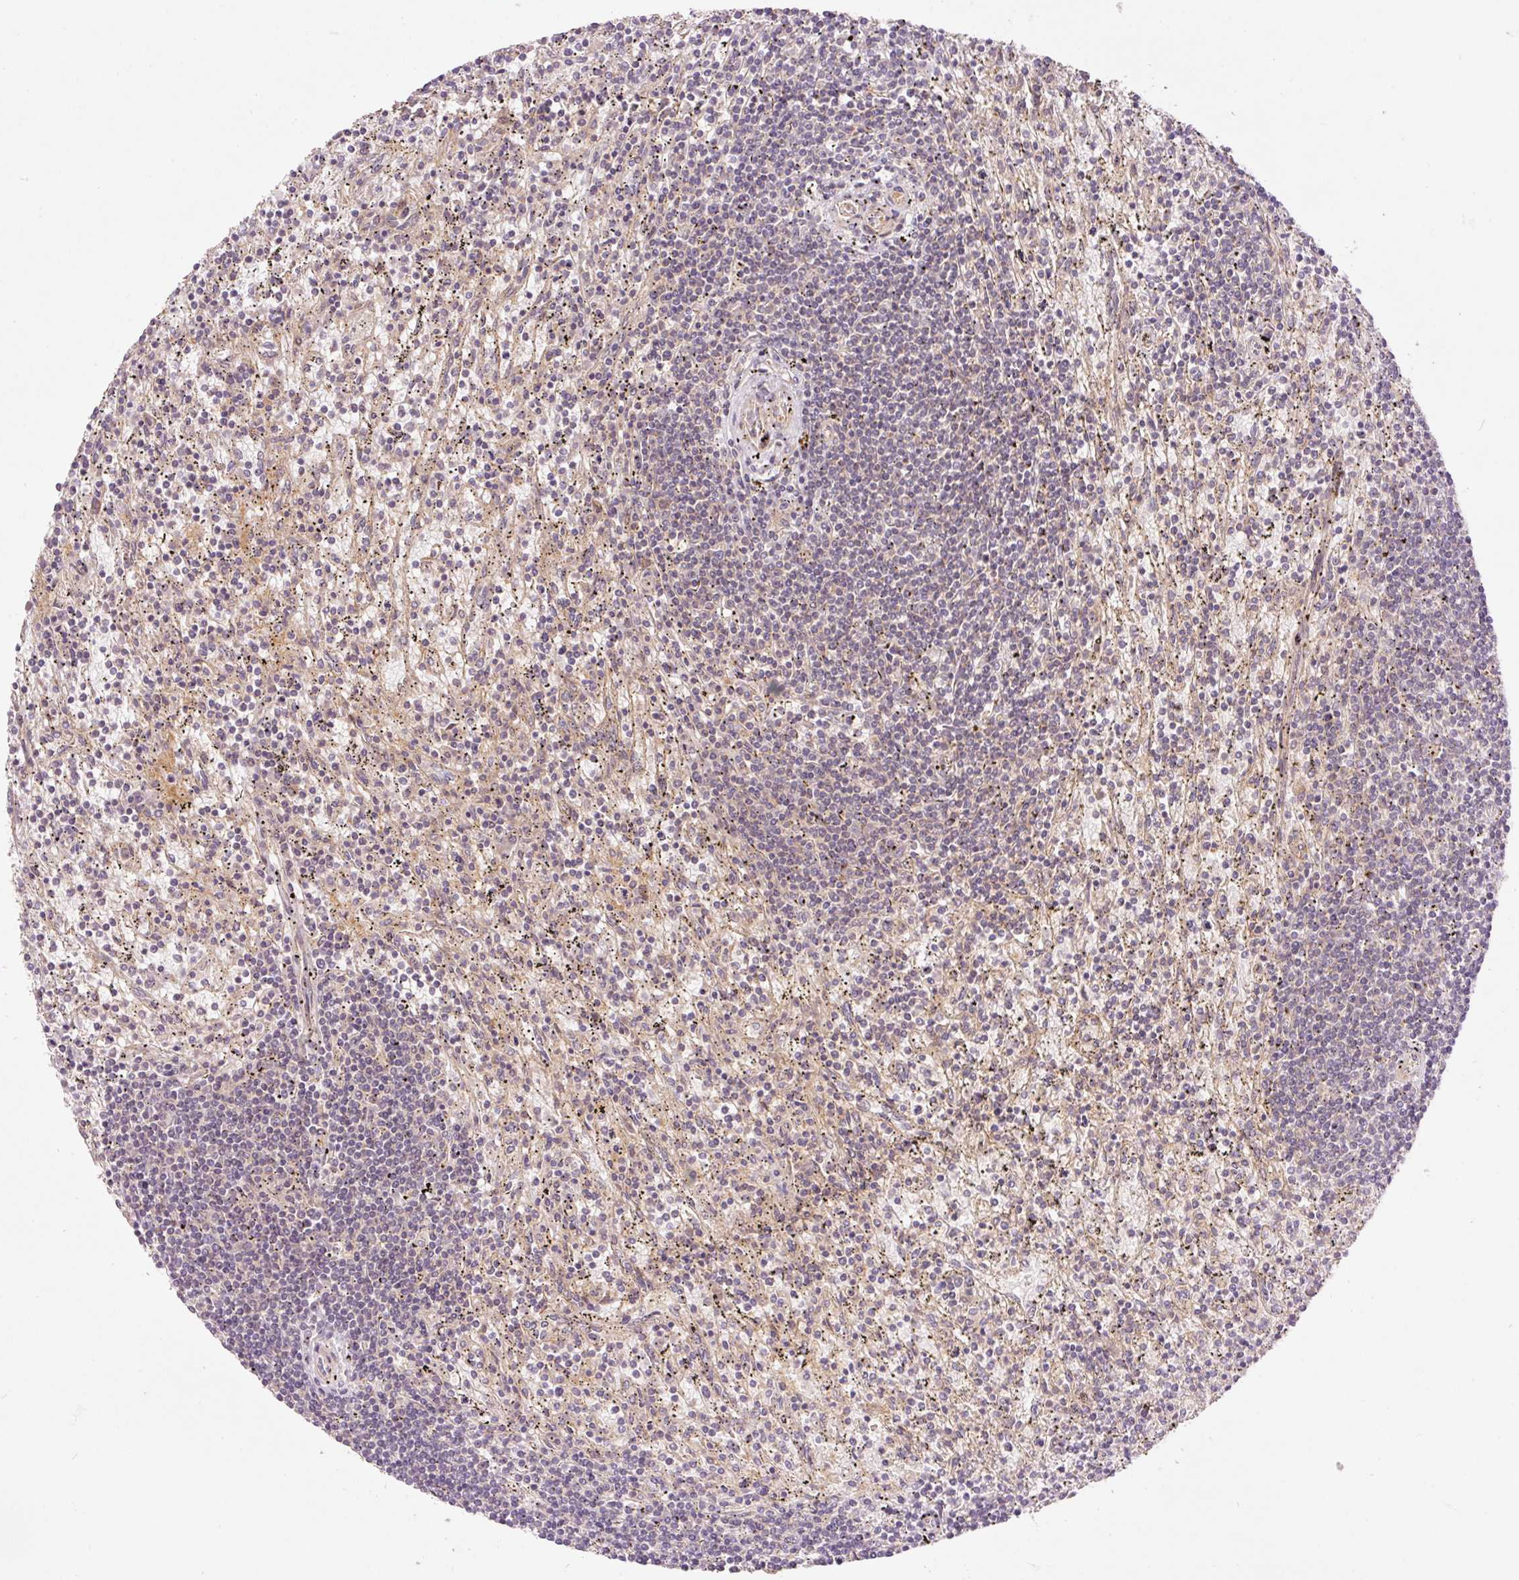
{"staining": {"intensity": "negative", "quantity": "none", "location": "none"}, "tissue": "lymphoma", "cell_type": "Tumor cells", "image_type": "cancer", "snomed": [{"axis": "morphology", "description": "Malignant lymphoma, non-Hodgkin's type, Low grade"}, {"axis": "topography", "description": "Spleen"}], "caption": "This is an immunohistochemistry histopathology image of human malignant lymphoma, non-Hodgkin's type (low-grade). There is no expression in tumor cells.", "gene": "SLC29A3", "patient": {"sex": "male", "age": 76}}